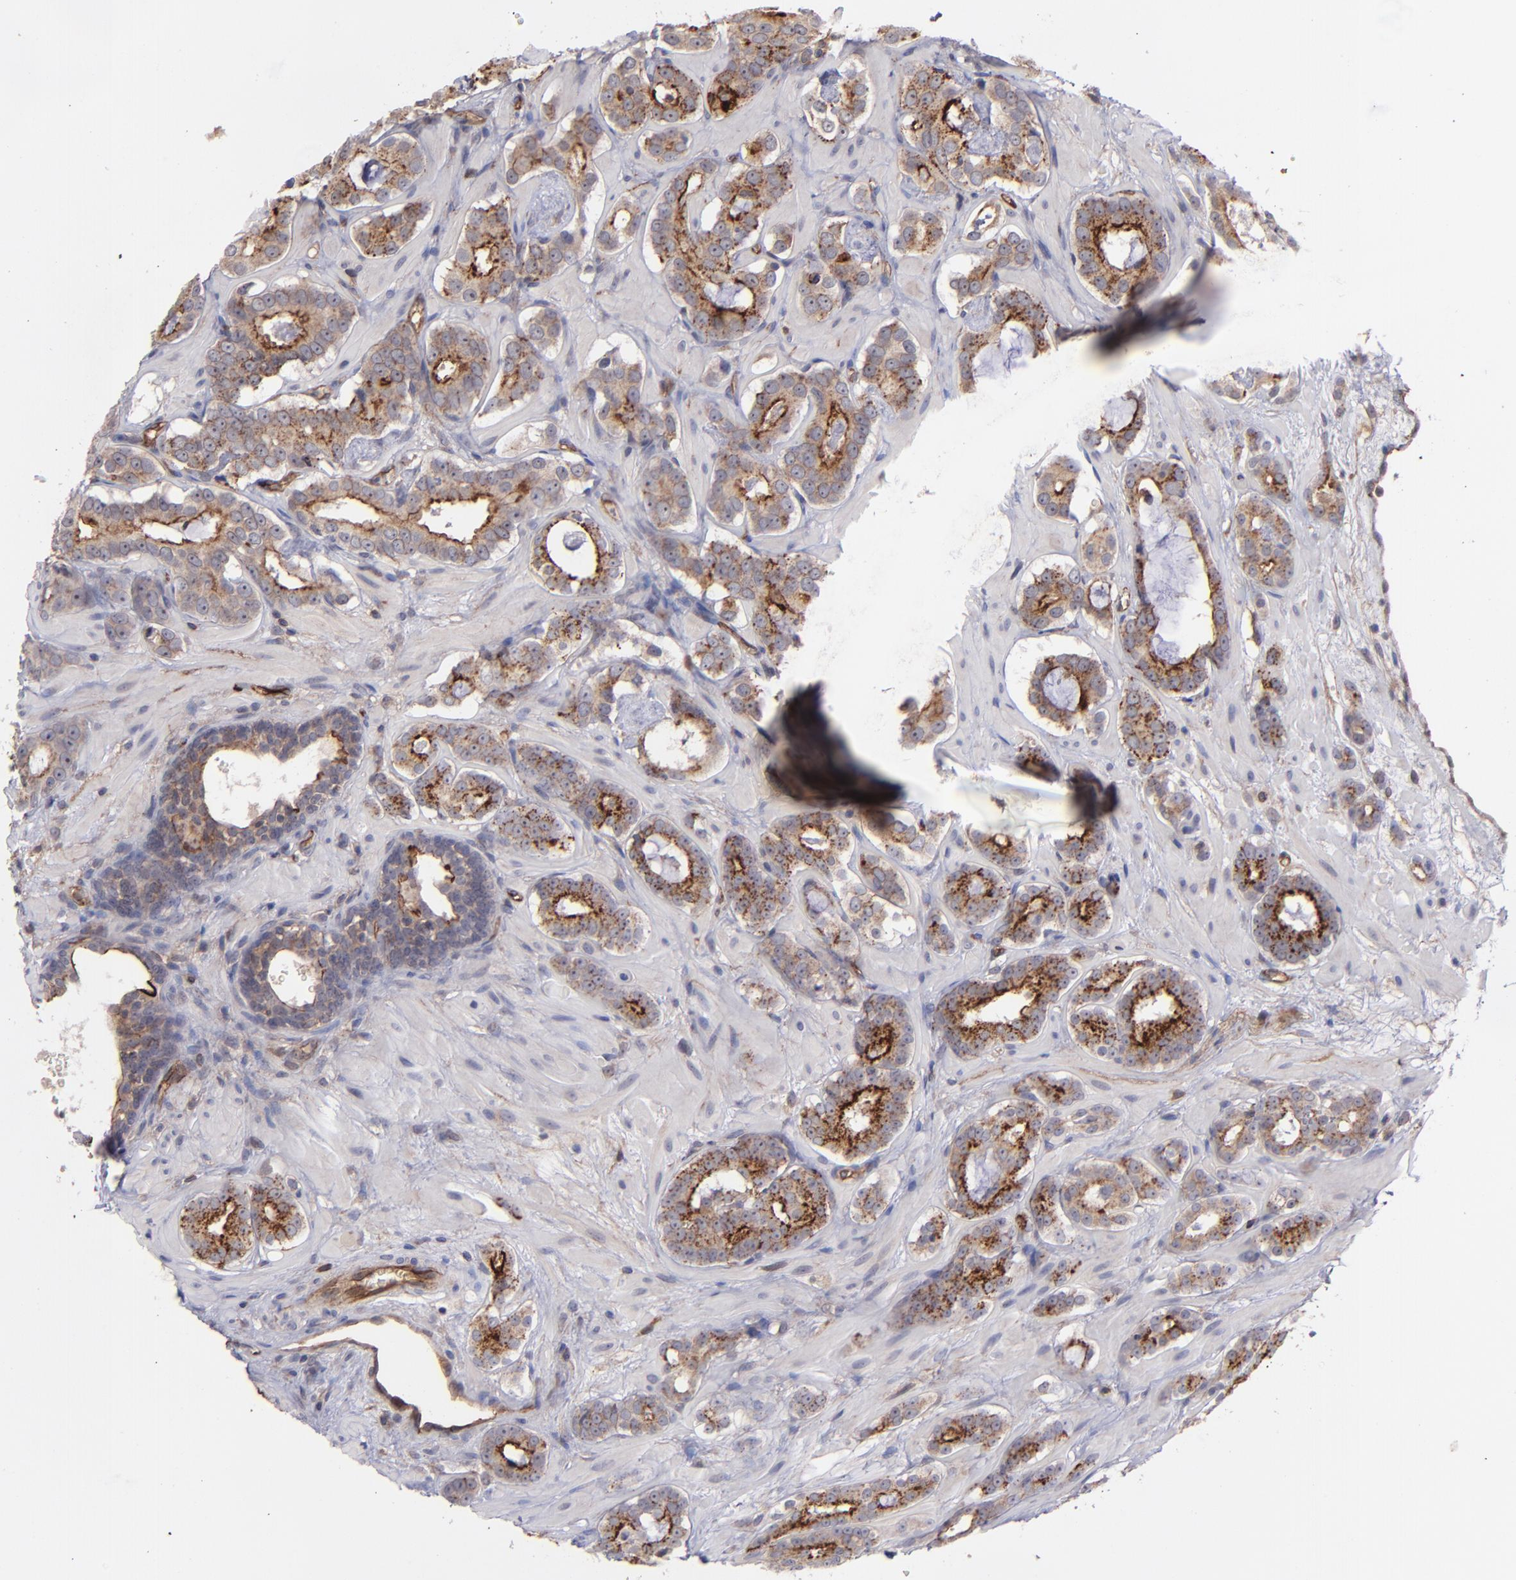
{"staining": {"intensity": "strong", "quantity": ">75%", "location": "cytoplasmic/membranous"}, "tissue": "prostate cancer", "cell_type": "Tumor cells", "image_type": "cancer", "snomed": [{"axis": "morphology", "description": "Adenocarcinoma, Low grade"}, {"axis": "topography", "description": "Prostate"}], "caption": "Prostate cancer (adenocarcinoma (low-grade)) stained for a protein shows strong cytoplasmic/membranous positivity in tumor cells.", "gene": "ICAM1", "patient": {"sex": "male", "age": 57}}